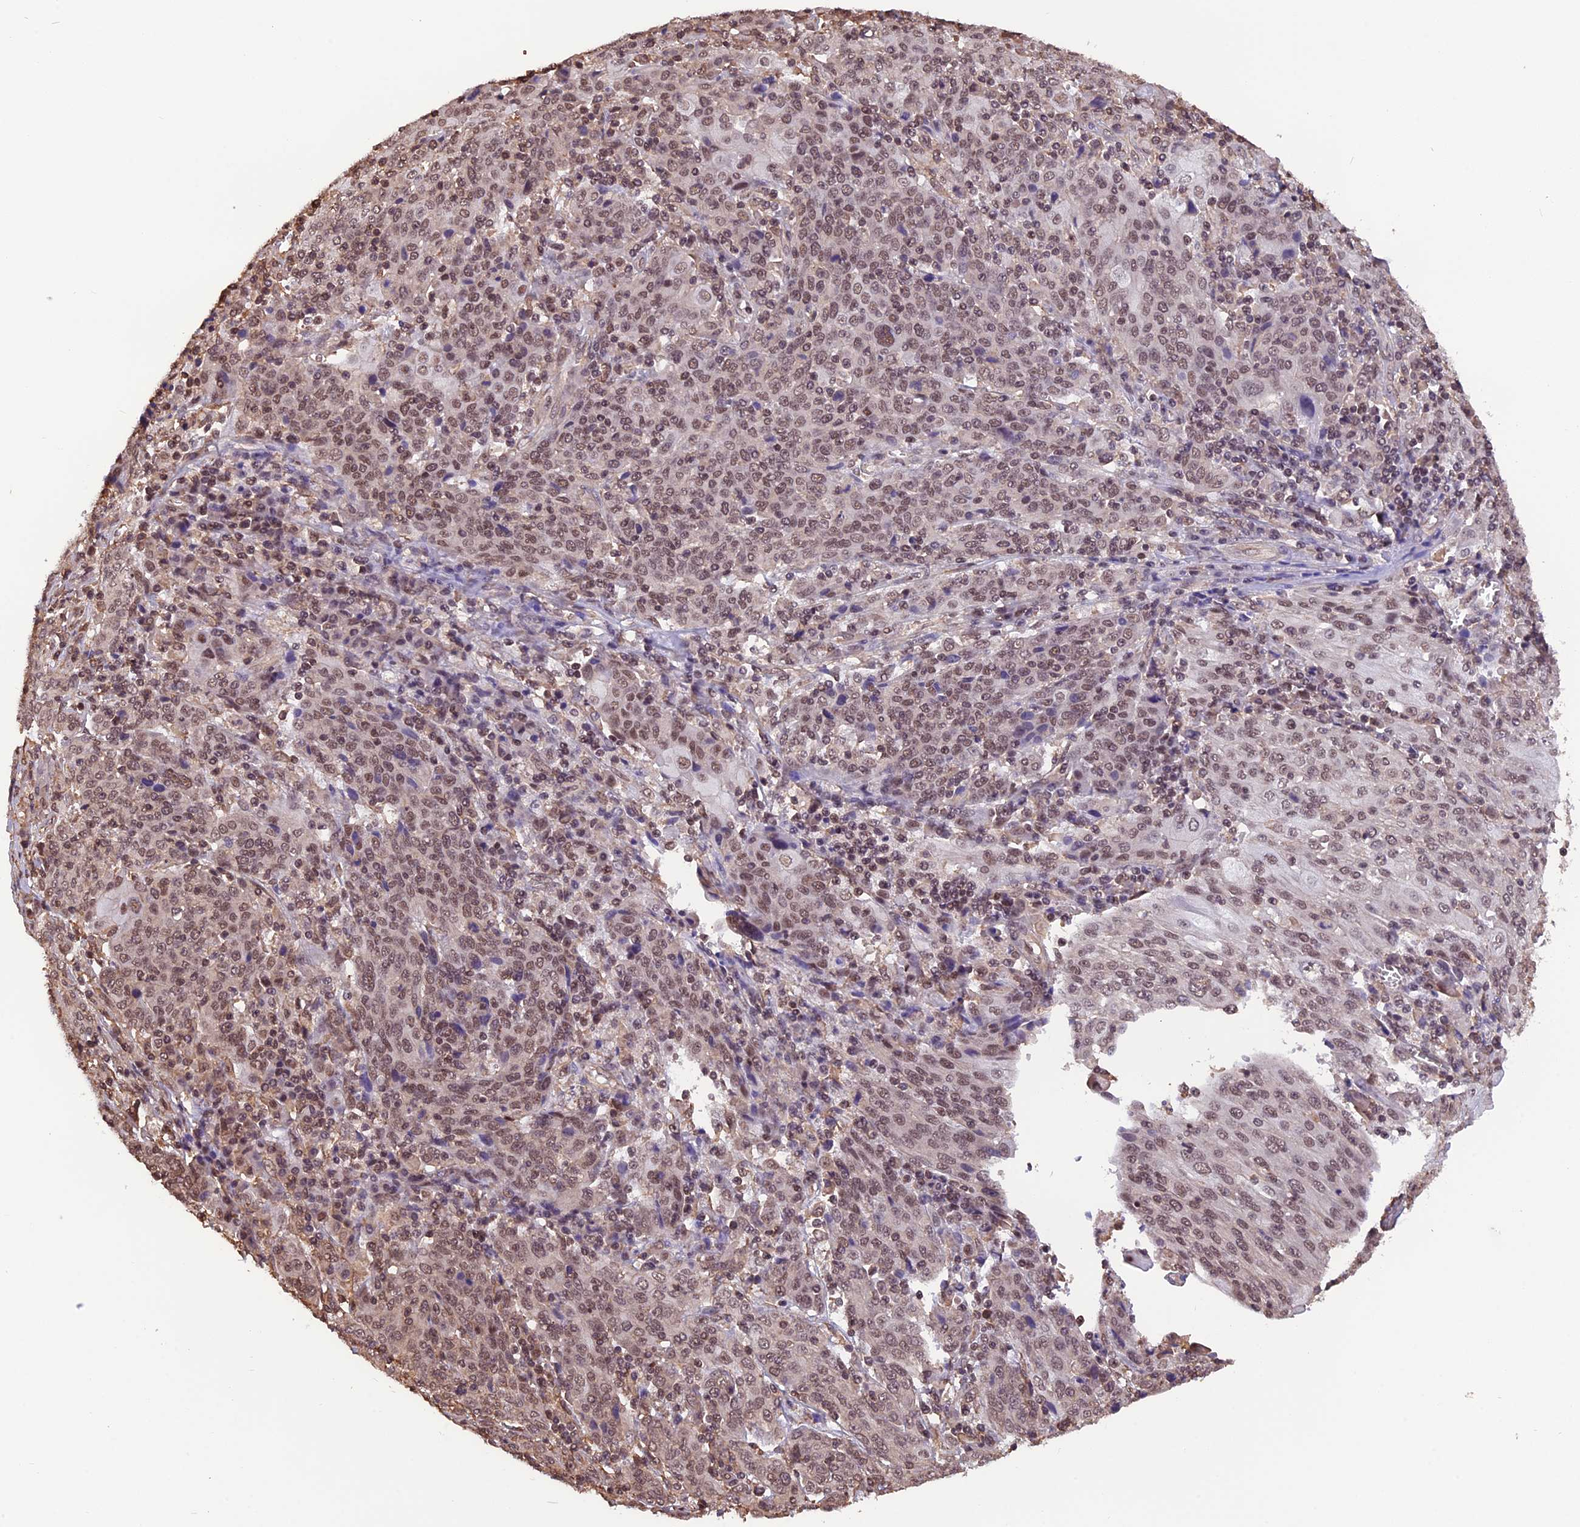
{"staining": {"intensity": "moderate", "quantity": "25%-75%", "location": "nuclear"}, "tissue": "cervical cancer", "cell_type": "Tumor cells", "image_type": "cancer", "snomed": [{"axis": "morphology", "description": "Squamous cell carcinoma, NOS"}, {"axis": "topography", "description": "Cervix"}], "caption": "Cervical cancer (squamous cell carcinoma) stained with a protein marker reveals moderate staining in tumor cells.", "gene": "ZC3H4", "patient": {"sex": "female", "age": 67}}